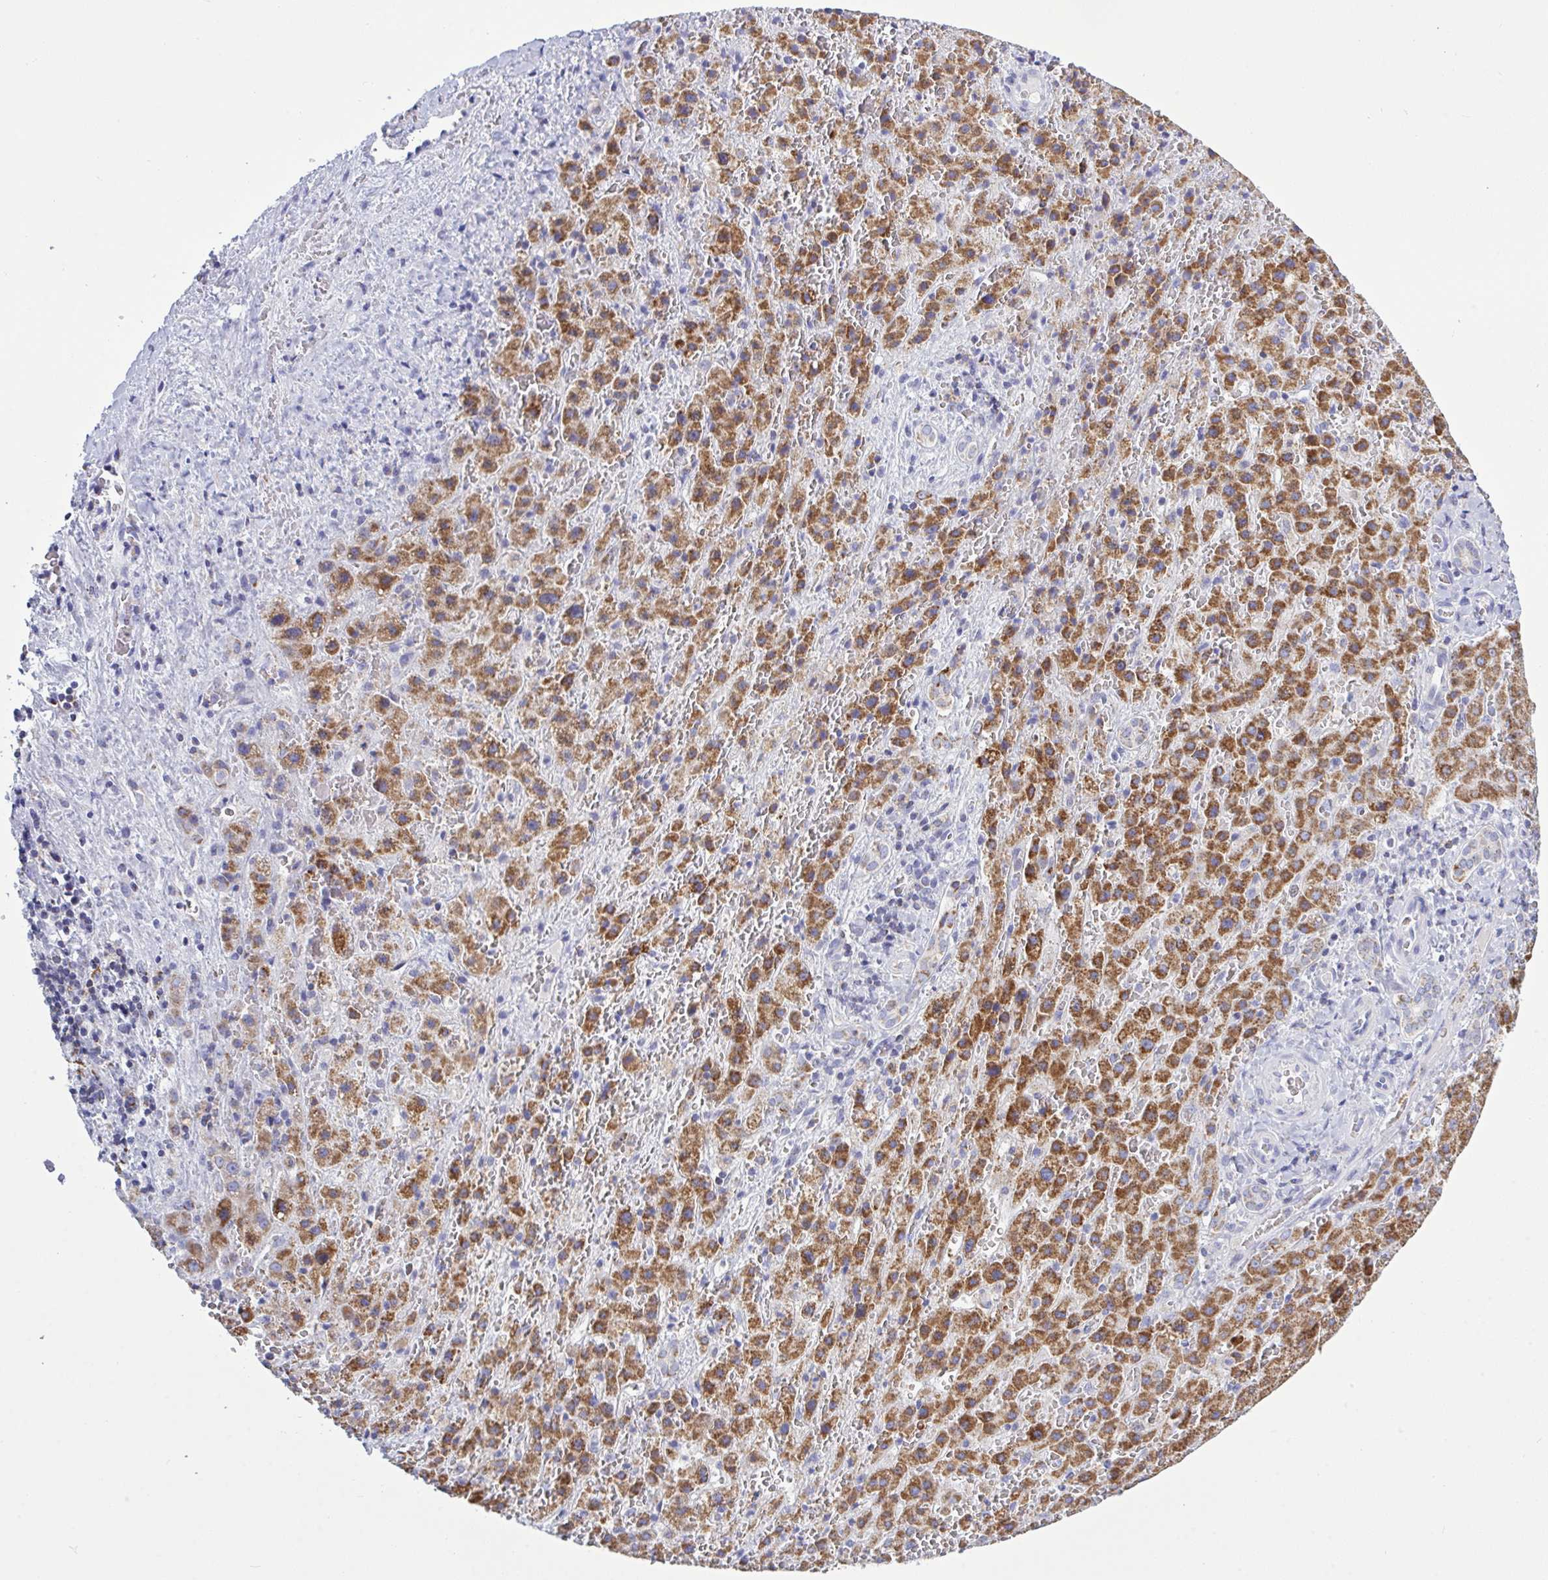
{"staining": {"intensity": "moderate", "quantity": ">75%", "location": "cytoplasmic/membranous"}, "tissue": "liver cancer", "cell_type": "Tumor cells", "image_type": "cancer", "snomed": [{"axis": "morphology", "description": "Carcinoma, Hepatocellular, NOS"}, {"axis": "topography", "description": "Liver"}], "caption": "High-magnification brightfield microscopy of liver cancer (hepatocellular carcinoma) stained with DAB (3,3'-diaminobenzidine) (brown) and counterstained with hematoxylin (blue). tumor cells exhibit moderate cytoplasmic/membranous staining is identified in about>75% of cells. The protein of interest is shown in brown color, while the nuclei are stained blue.", "gene": "HSPE1", "patient": {"sex": "male", "age": 27}}